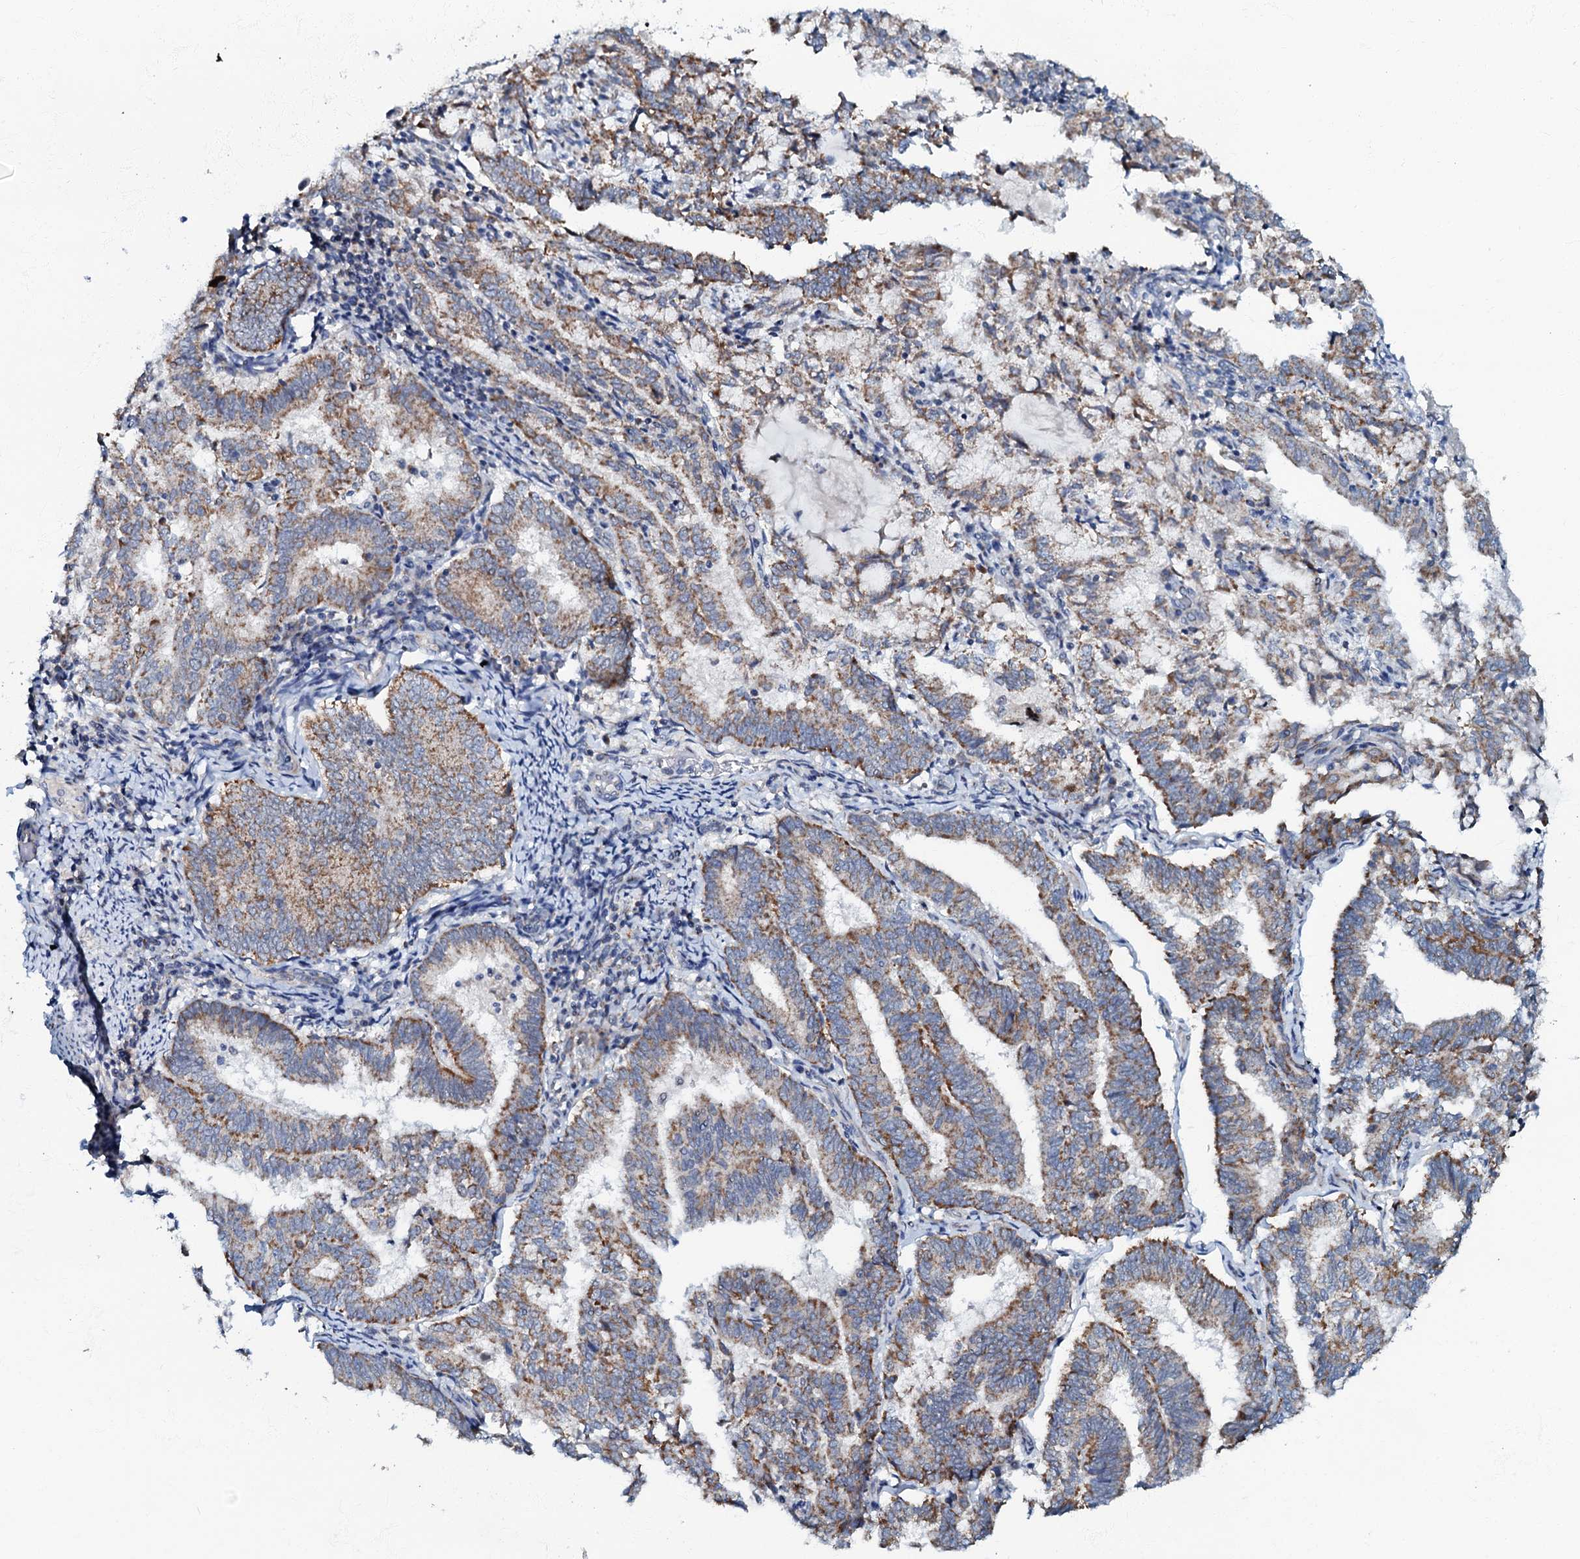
{"staining": {"intensity": "moderate", "quantity": ">75%", "location": "cytoplasmic/membranous"}, "tissue": "endometrial cancer", "cell_type": "Tumor cells", "image_type": "cancer", "snomed": [{"axis": "morphology", "description": "Adenocarcinoma, NOS"}, {"axis": "topography", "description": "Endometrium"}], "caption": "Endometrial cancer (adenocarcinoma) stained with a protein marker displays moderate staining in tumor cells.", "gene": "MRPL51", "patient": {"sex": "female", "age": 80}}